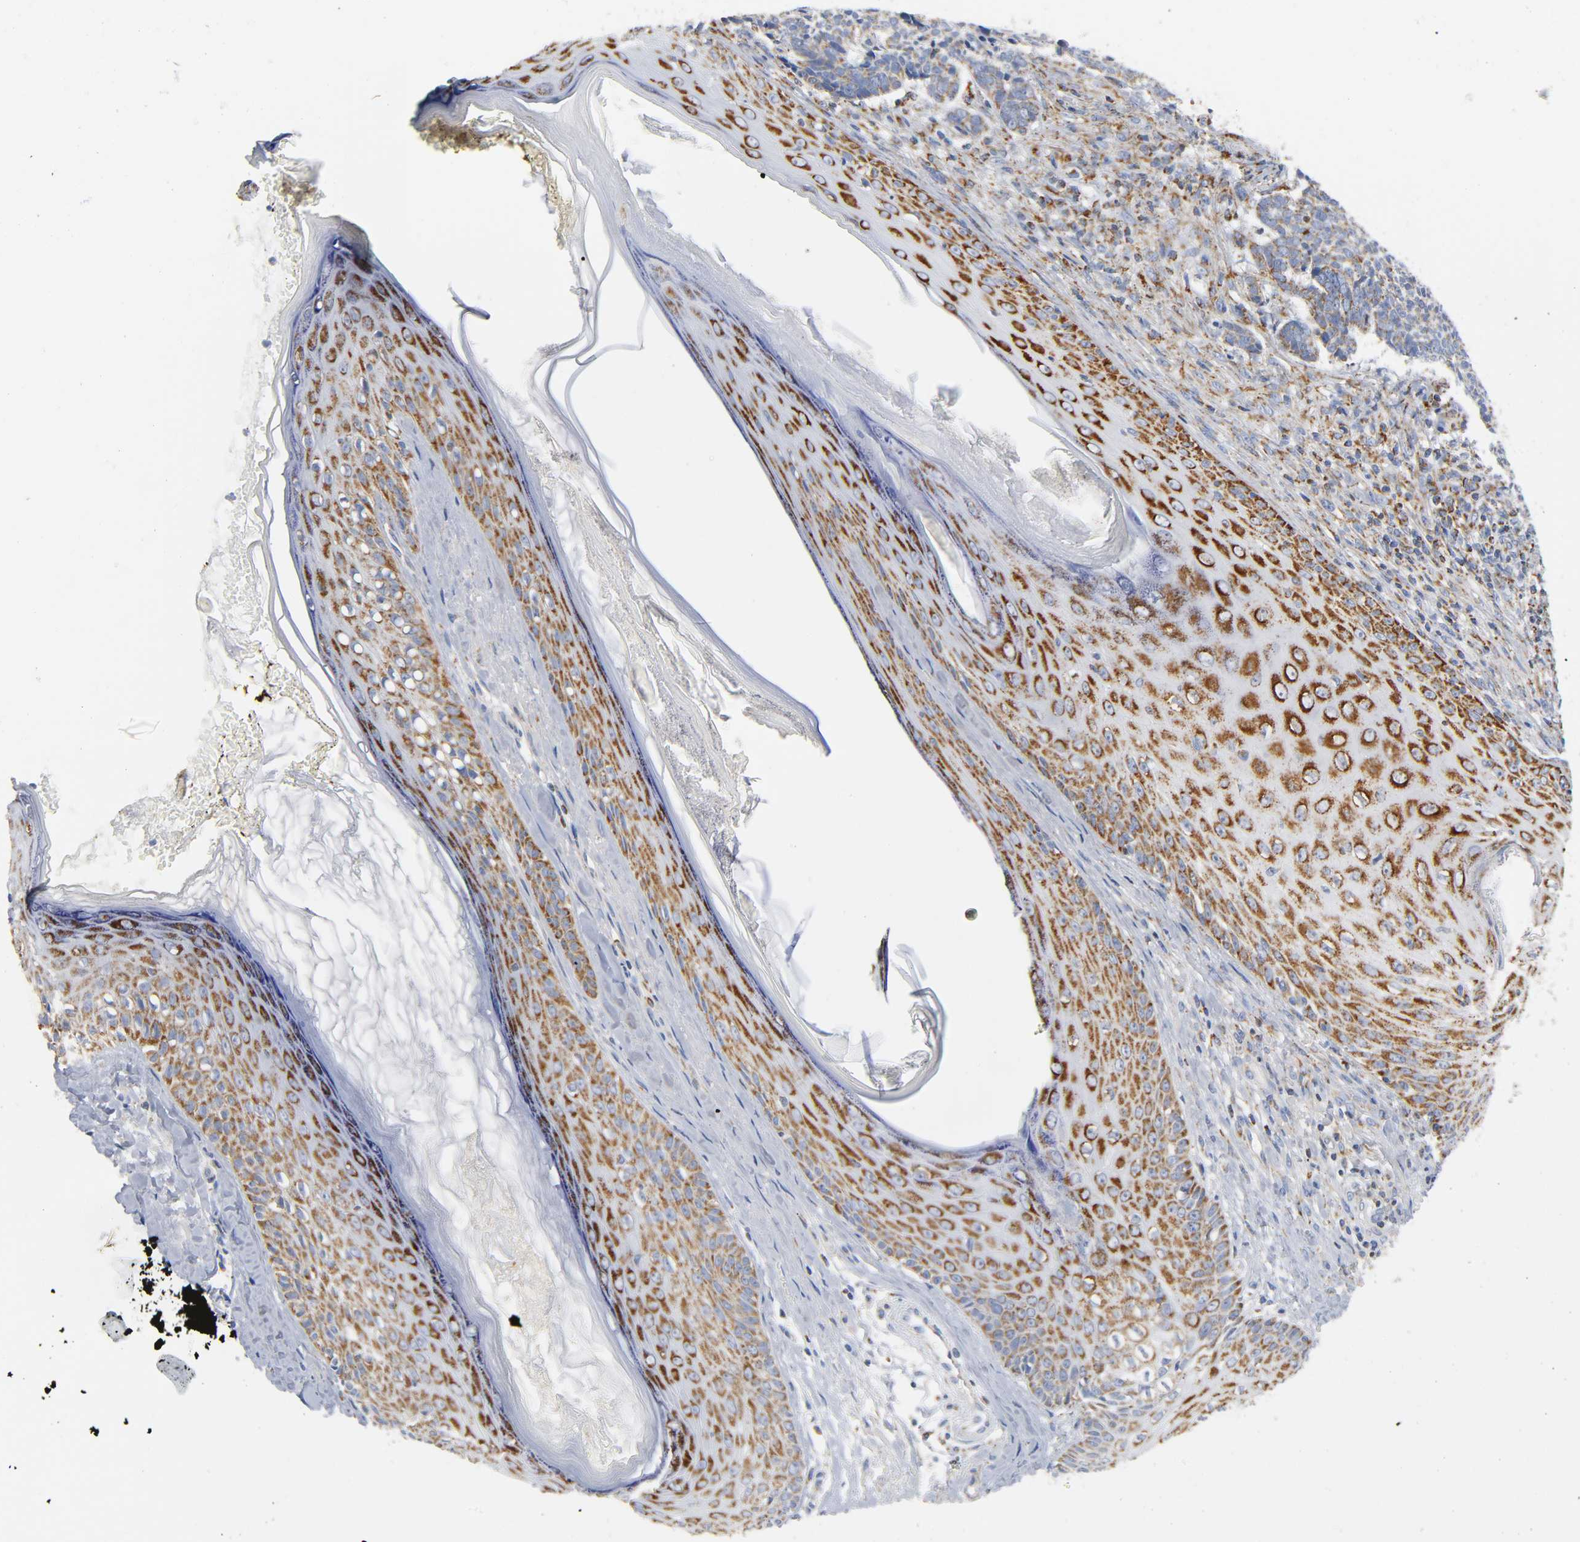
{"staining": {"intensity": "moderate", "quantity": "25%-75%", "location": "cytoplasmic/membranous"}, "tissue": "skin cancer", "cell_type": "Tumor cells", "image_type": "cancer", "snomed": [{"axis": "morphology", "description": "Basal cell carcinoma"}, {"axis": "topography", "description": "Skin"}], "caption": "Approximately 25%-75% of tumor cells in human skin cancer (basal cell carcinoma) display moderate cytoplasmic/membranous protein staining as visualized by brown immunohistochemical staining.", "gene": "BAK1", "patient": {"sex": "male", "age": 84}}